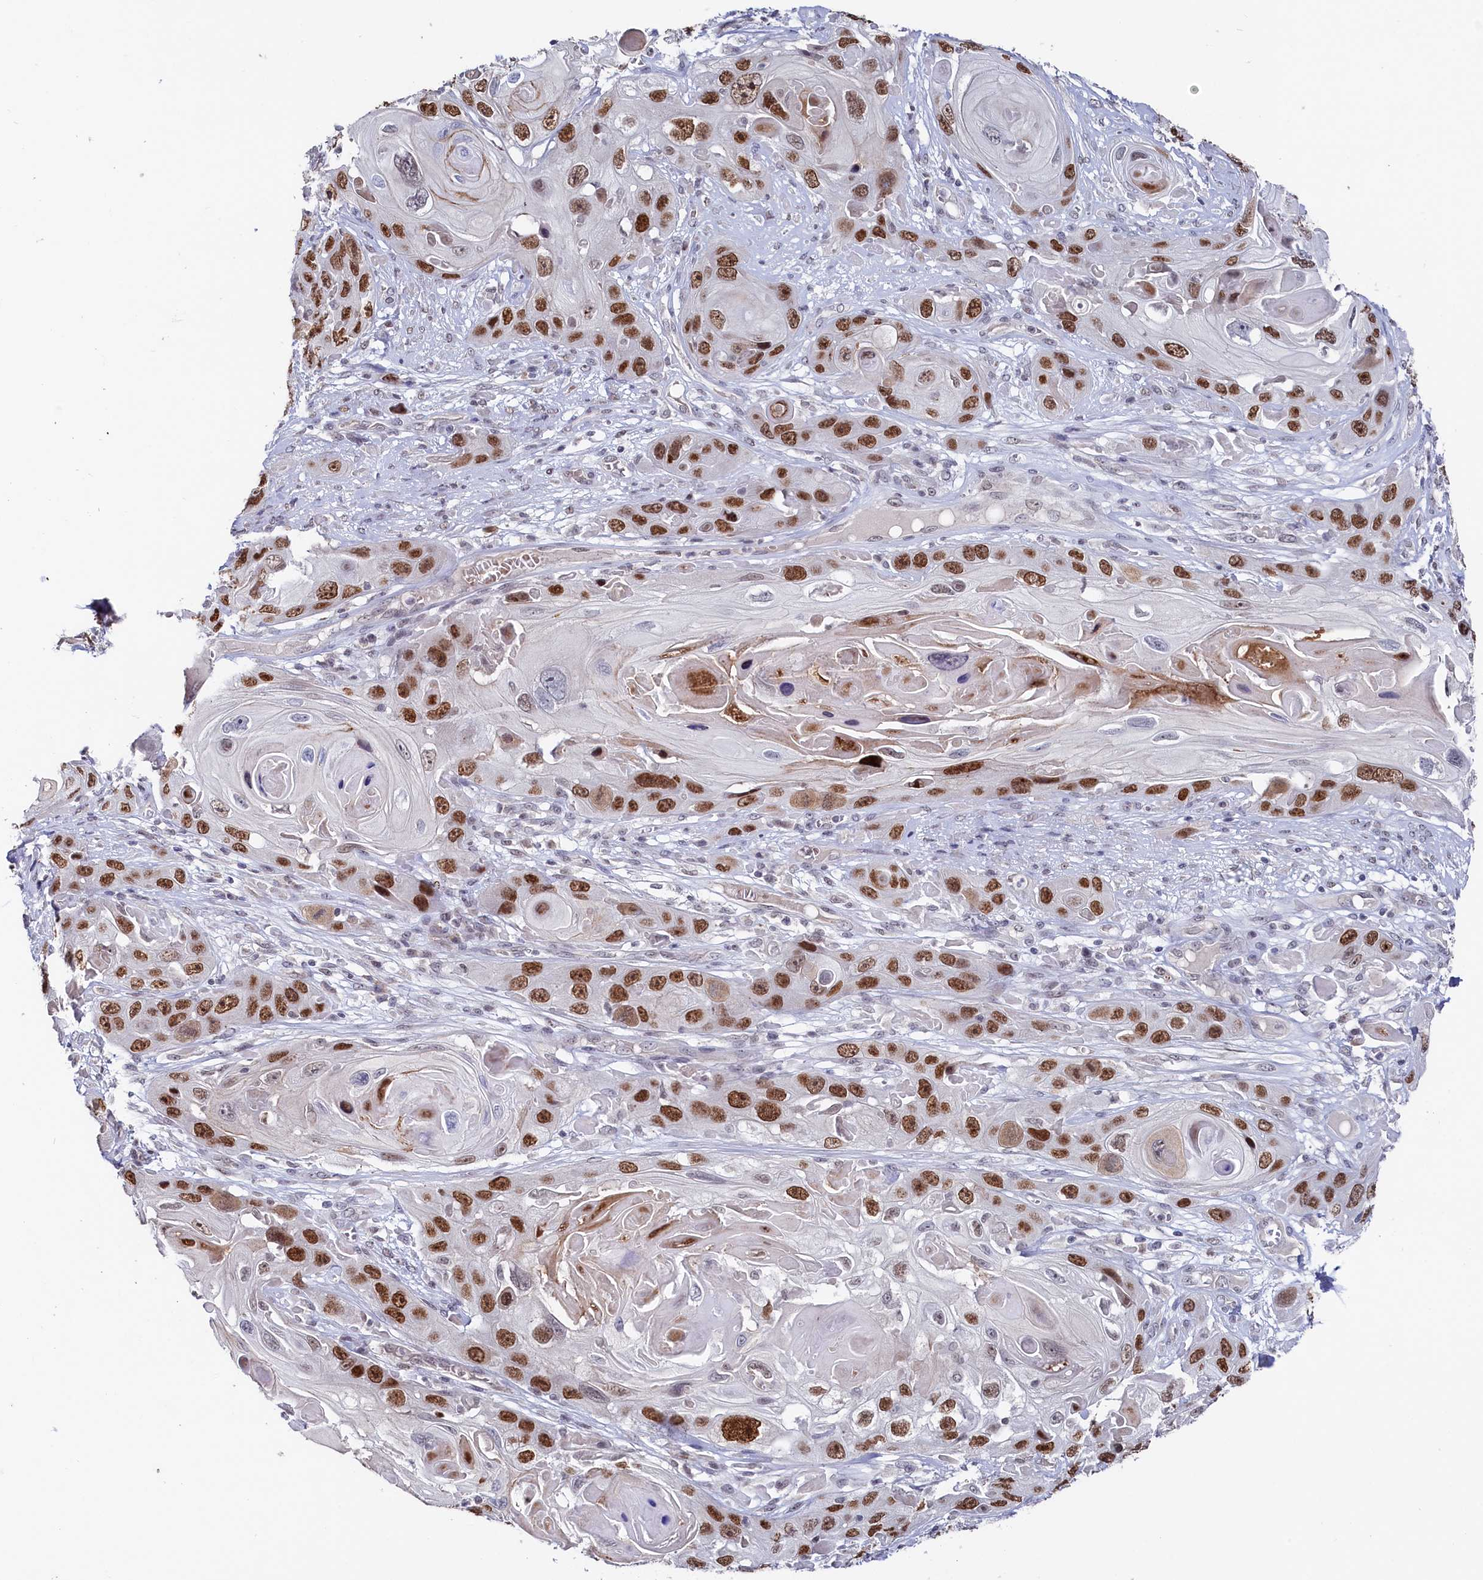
{"staining": {"intensity": "strong", "quantity": ">75%", "location": "nuclear"}, "tissue": "skin cancer", "cell_type": "Tumor cells", "image_type": "cancer", "snomed": [{"axis": "morphology", "description": "Squamous cell carcinoma, NOS"}, {"axis": "topography", "description": "Skin"}], "caption": "Immunohistochemistry (IHC) of skin cancer (squamous cell carcinoma) reveals high levels of strong nuclear staining in approximately >75% of tumor cells.", "gene": "TIGD4", "patient": {"sex": "male", "age": 55}}